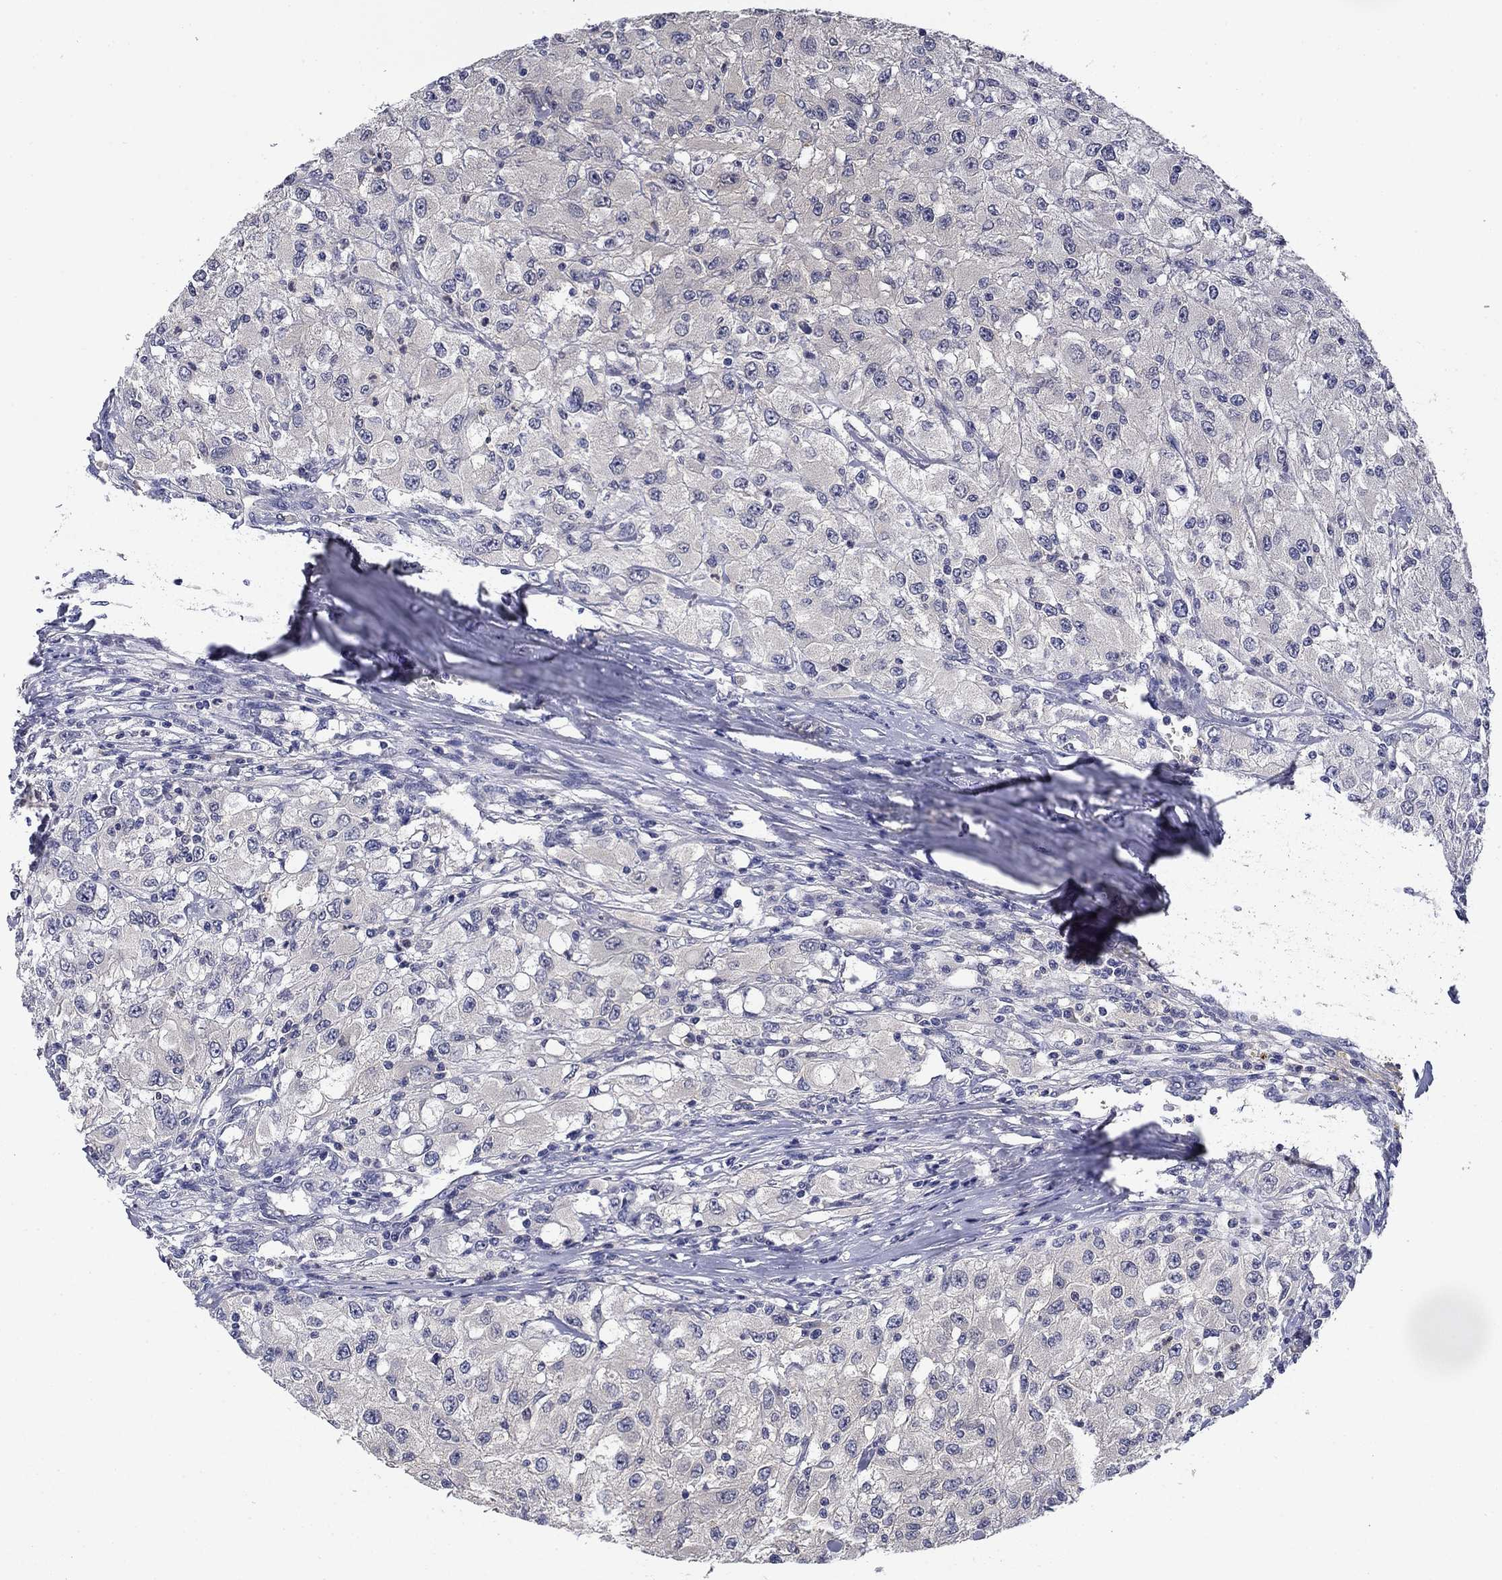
{"staining": {"intensity": "negative", "quantity": "none", "location": "none"}, "tissue": "renal cancer", "cell_type": "Tumor cells", "image_type": "cancer", "snomed": [{"axis": "morphology", "description": "Adenocarcinoma, NOS"}, {"axis": "topography", "description": "Kidney"}], "caption": "Image shows no significant protein positivity in tumor cells of renal cancer (adenocarcinoma).", "gene": "DDTL", "patient": {"sex": "female", "age": 67}}